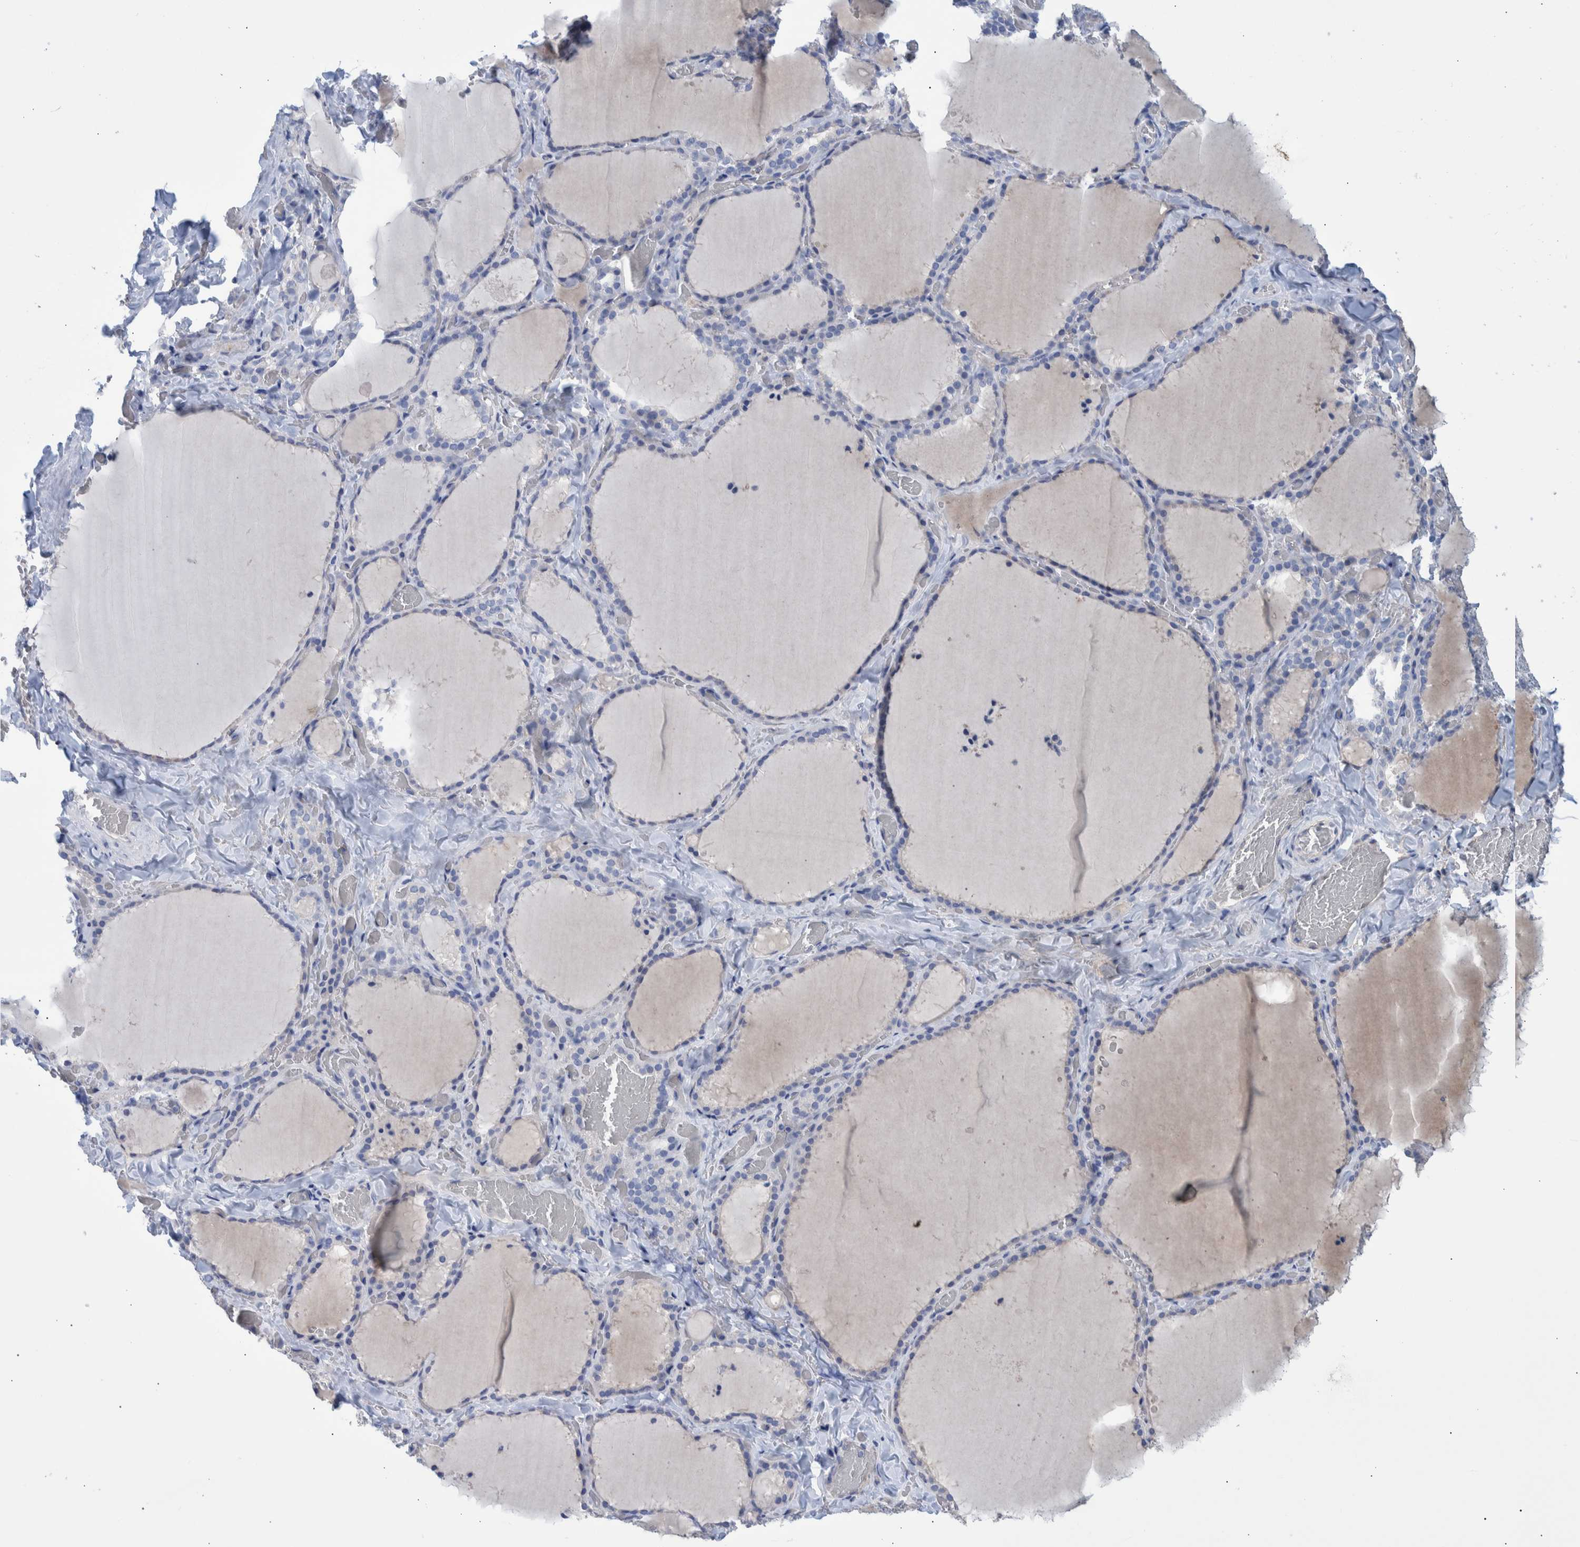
{"staining": {"intensity": "negative", "quantity": "none", "location": "none"}, "tissue": "thyroid gland", "cell_type": "Glandular cells", "image_type": "normal", "snomed": [{"axis": "morphology", "description": "Normal tissue, NOS"}, {"axis": "topography", "description": "Thyroid gland"}], "caption": "DAB immunohistochemical staining of normal human thyroid gland demonstrates no significant expression in glandular cells.", "gene": "PPP3CC", "patient": {"sex": "female", "age": 22}}